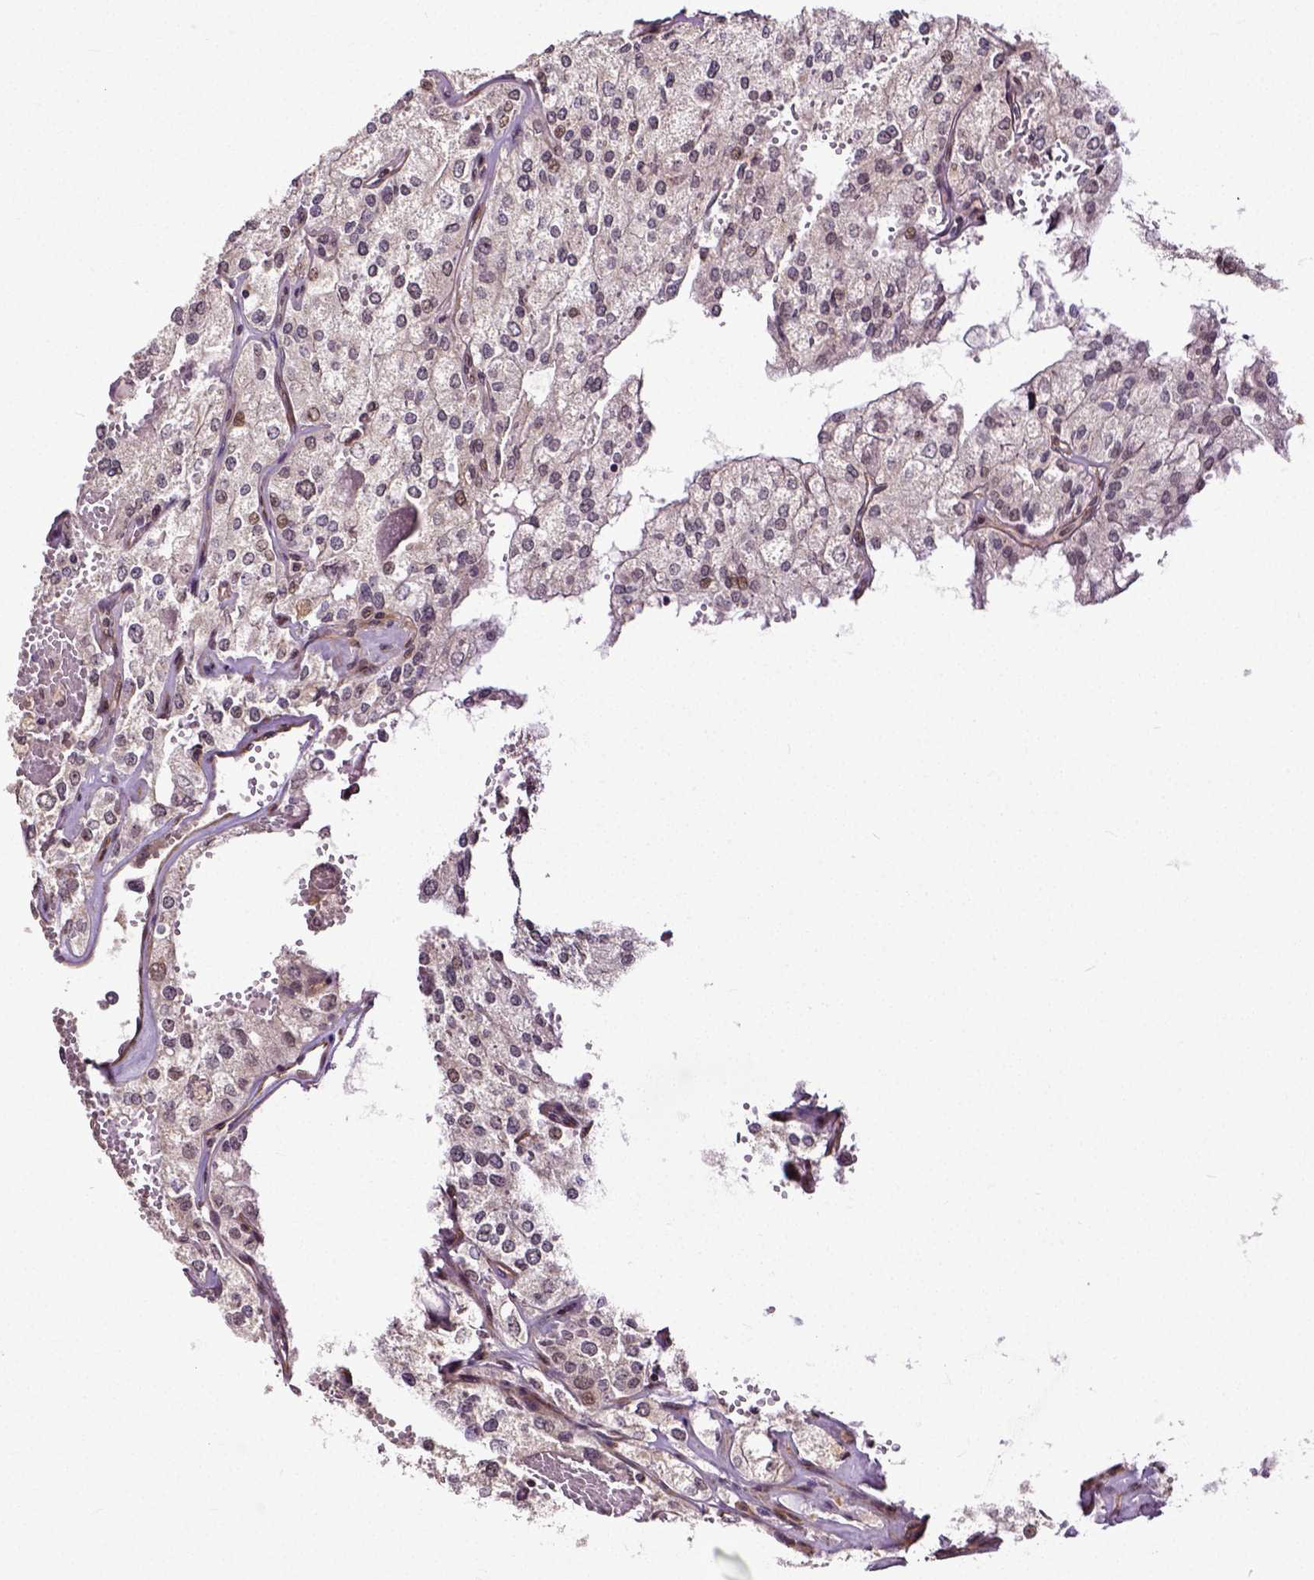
{"staining": {"intensity": "weak", "quantity": "<25%", "location": "nuclear"}, "tissue": "renal cancer", "cell_type": "Tumor cells", "image_type": "cancer", "snomed": [{"axis": "morphology", "description": "Adenocarcinoma, NOS"}, {"axis": "topography", "description": "Kidney"}], "caption": "A high-resolution histopathology image shows IHC staining of renal adenocarcinoma, which displays no significant staining in tumor cells.", "gene": "DICER1", "patient": {"sex": "female", "age": 70}}